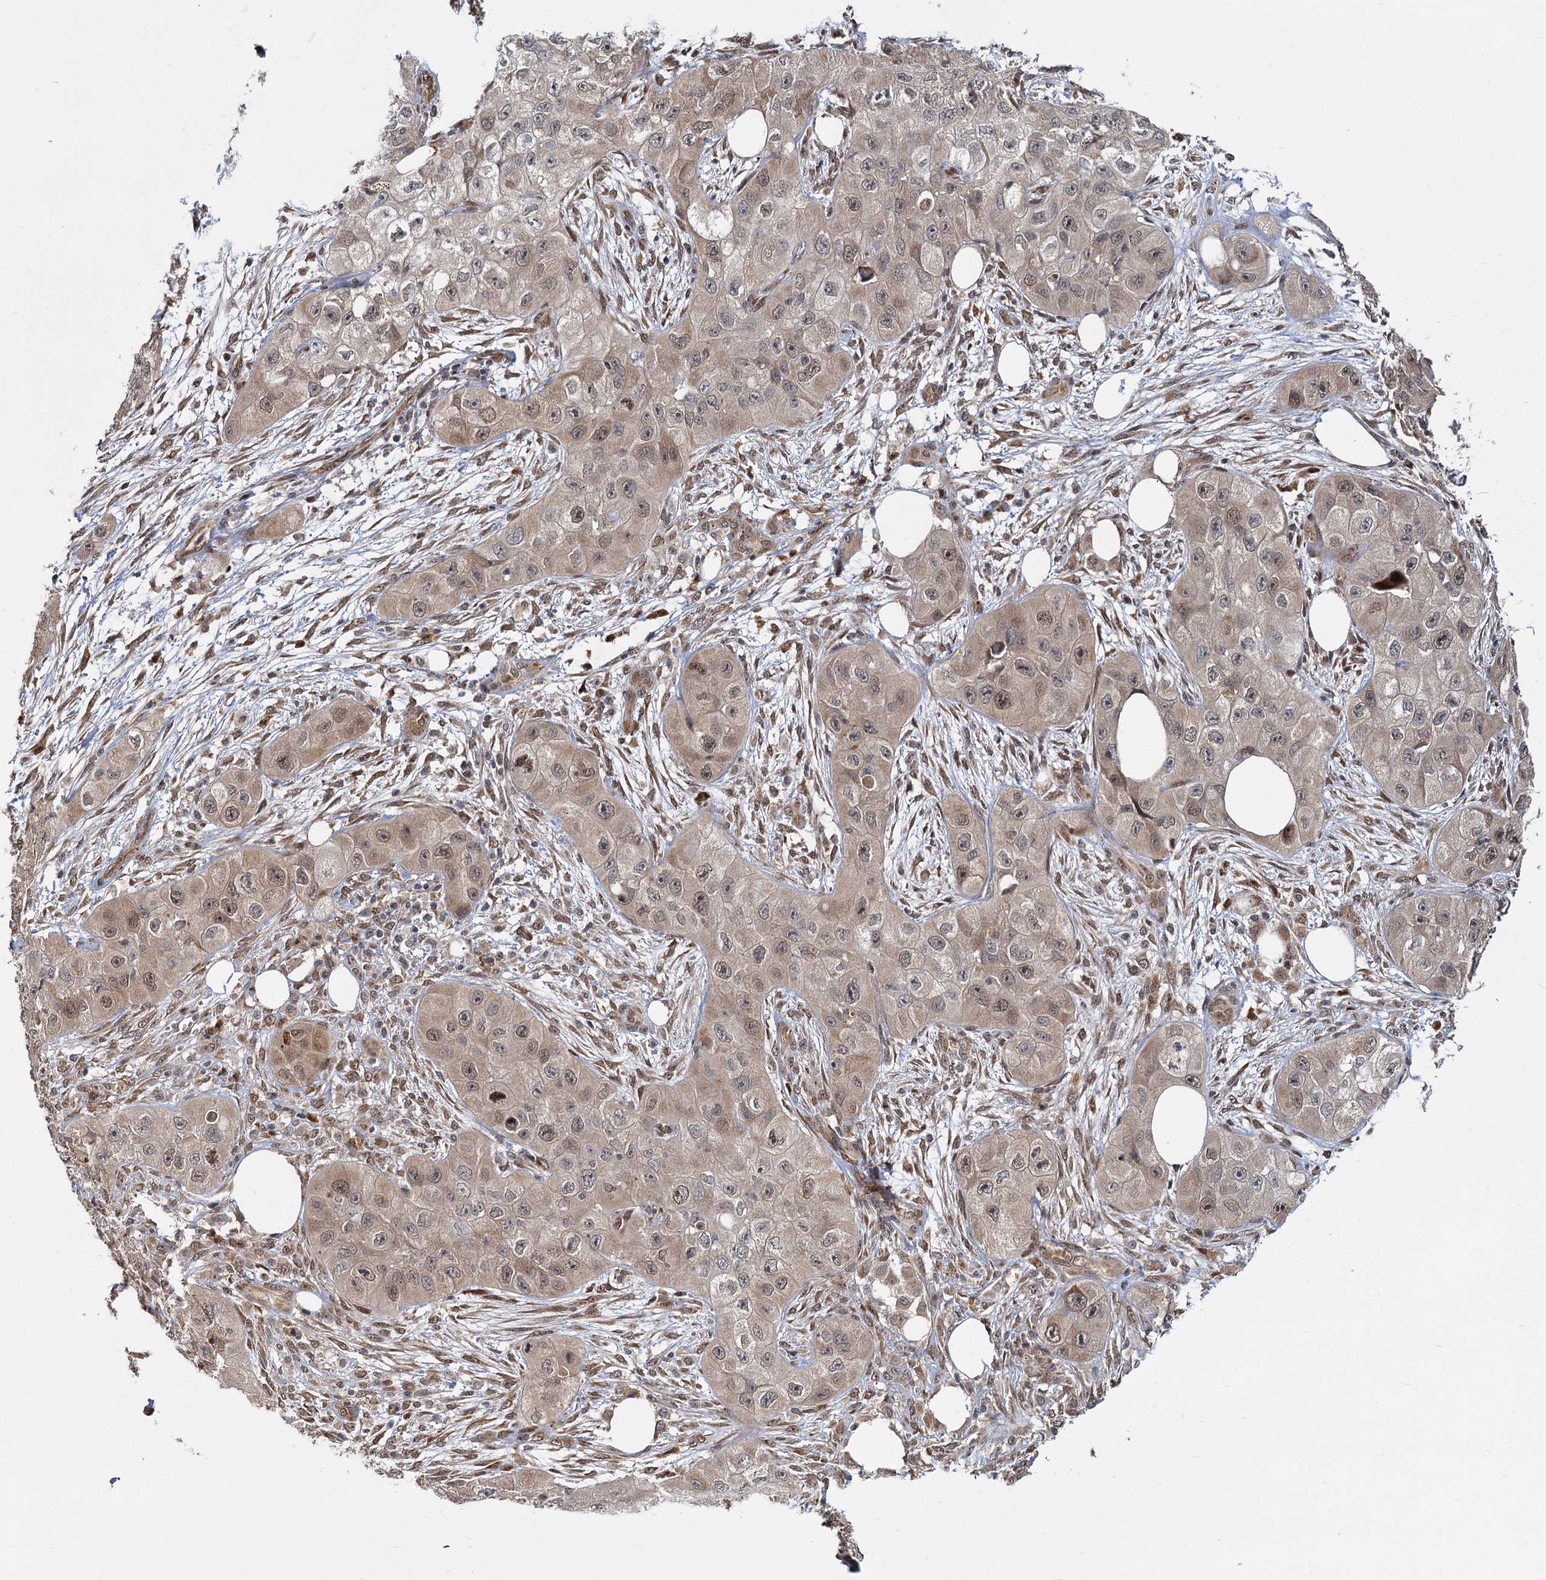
{"staining": {"intensity": "weak", "quantity": "25%-75%", "location": "cytoplasmic/membranous,nuclear"}, "tissue": "skin cancer", "cell_type": "Tumor cells", "image_type": "cancer", "snomed": [{"axis": "morphology", "description": "Squamous cell carcinoma, NOS"}, {"axis": "topography", "description": "Skin"}, {"axis": "topography", "description": "Subcutis"}], "caption": "Human skin cancer stained with a protein marker shows weak staining in tumor cells.", "gene": "APBA2", "patient": {"sex": "male", "age": 73}}